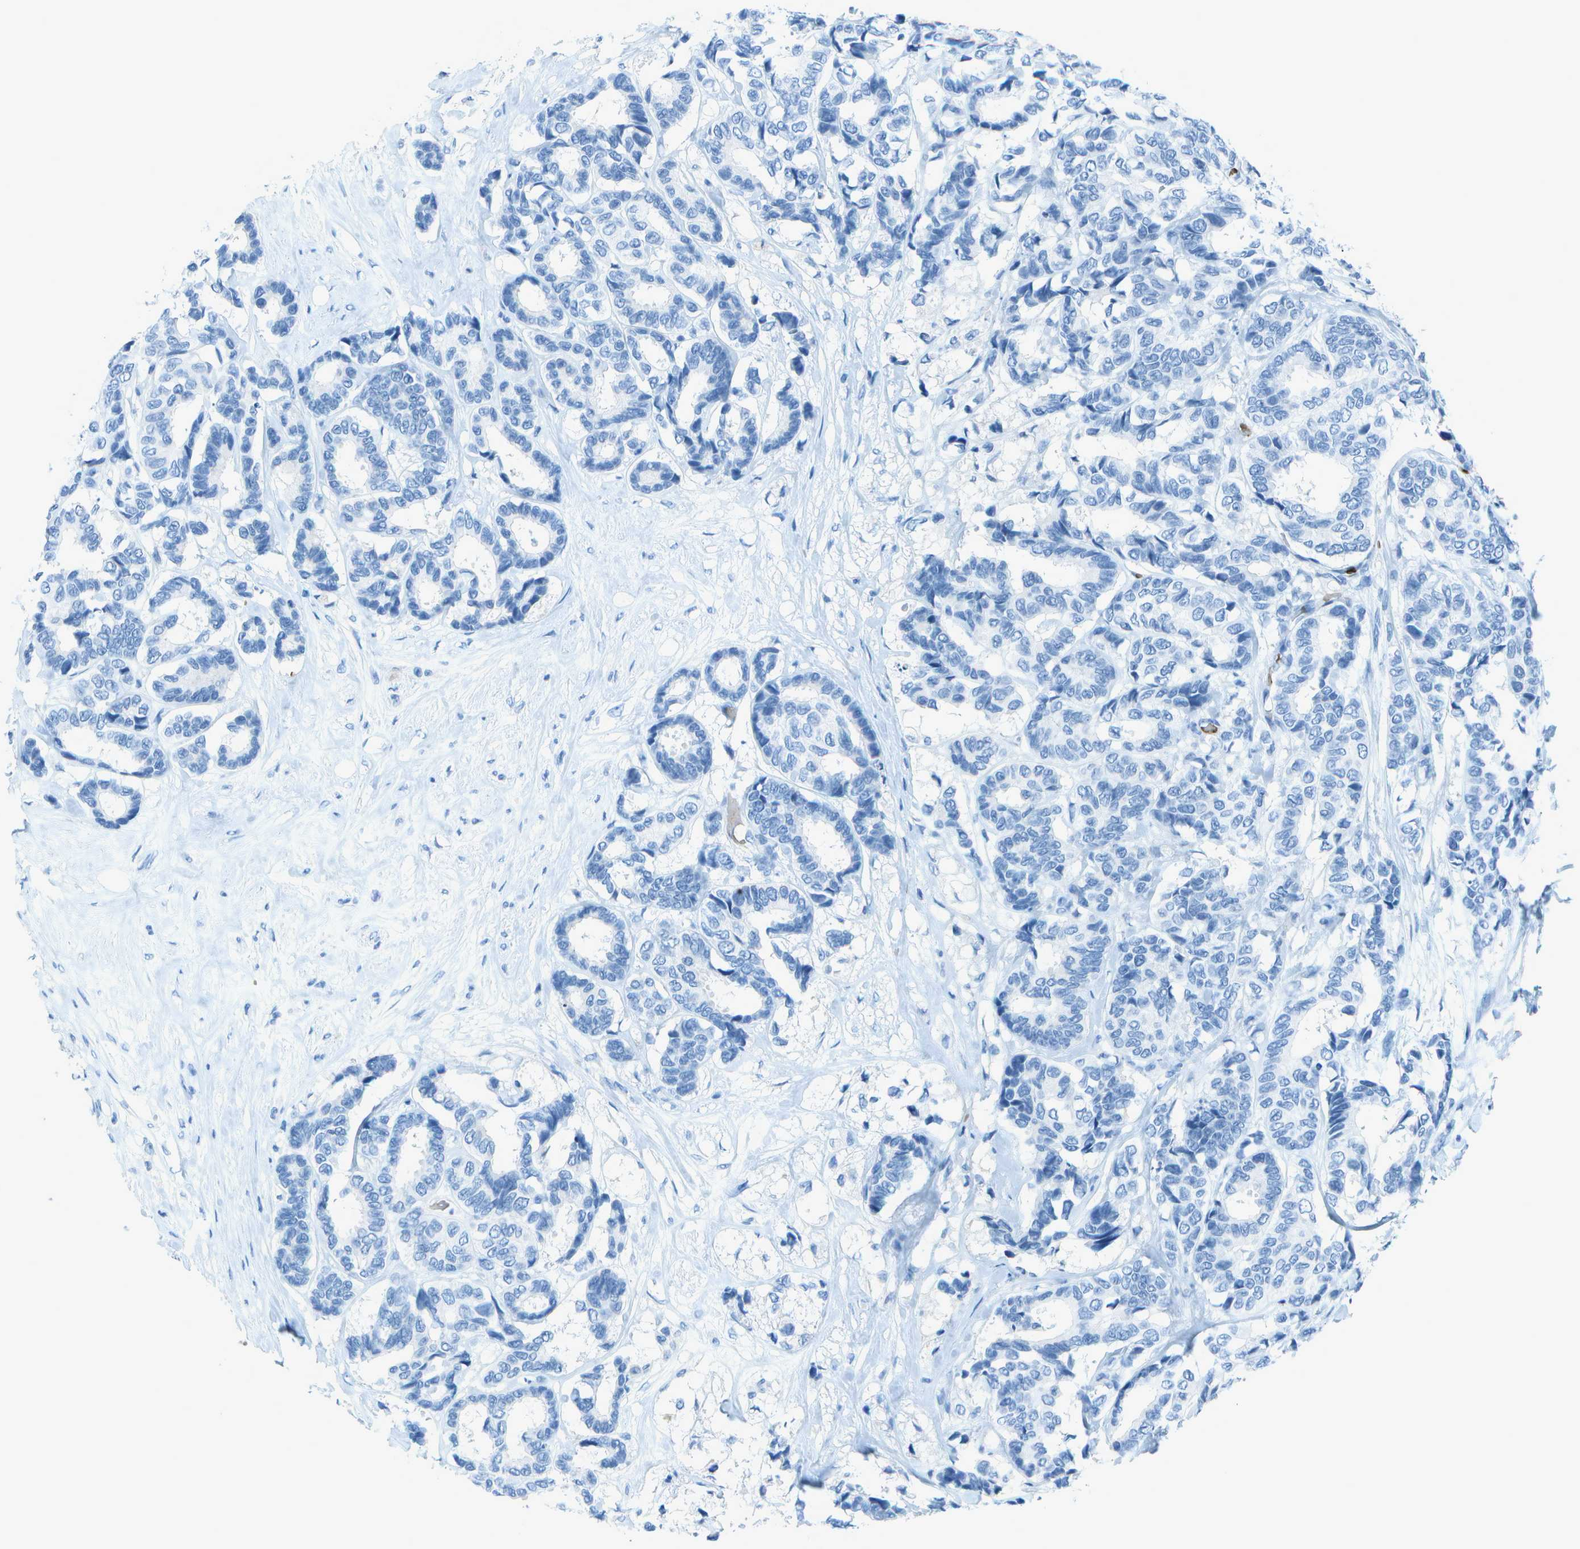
{"staining": {"intensity": "negative", "quantity": "none", "location": "none"}, "tissue": "breast cancer", "cell_type": "Tumor cells", "image_type": "cancer", "snomed": [{"axis": "morphology", "description": "Duct carcinoma"}, {"axis": "topography", "description": "Breast"}], "caption": "Invasive ductal carcinoma (breast) was stained to show a protein in brown. There is no significant positivity in tumor cells.", "gene": "ASL", "patient": {"sex": "female", "age": 87}}